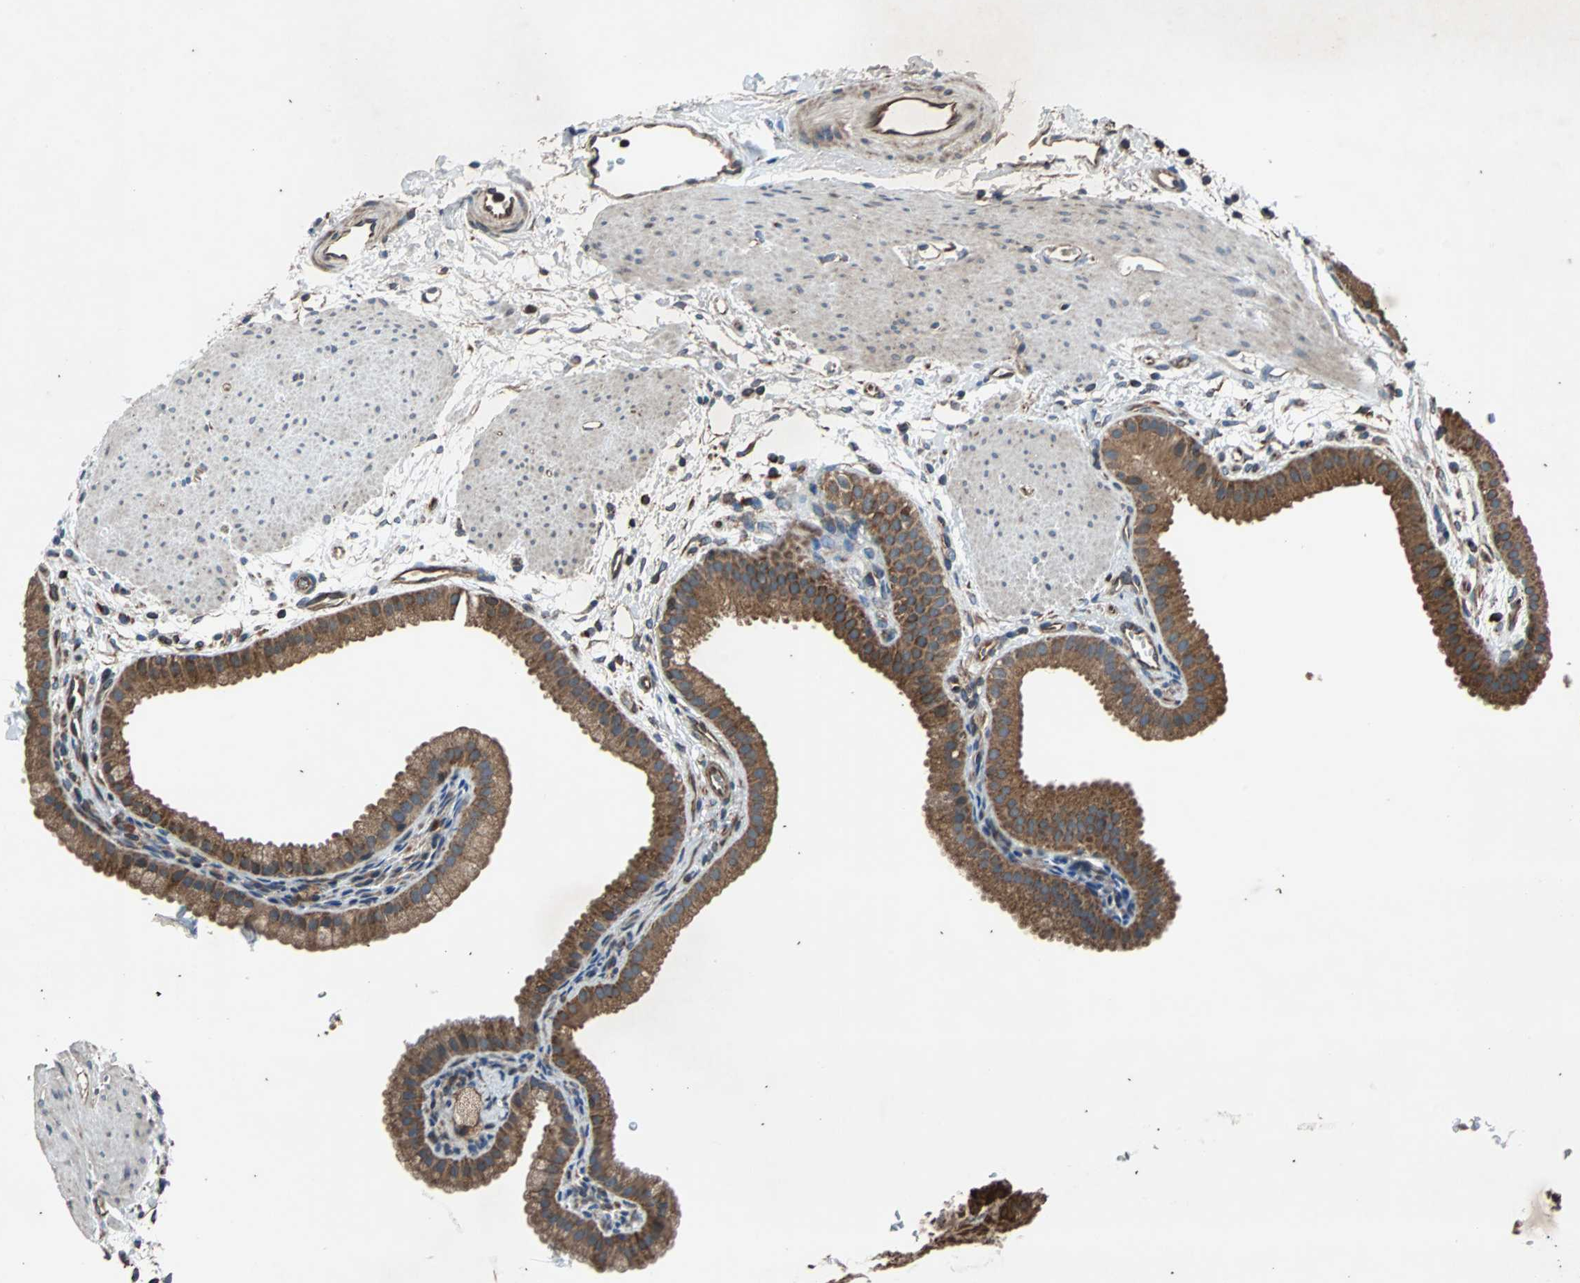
{"staining": {"intensity": "moderate", "quantity": ">75%", "location": "cytoplasmic/membranous"}, "tissue": "gallbladder", "cell_type": "Glandular cells", "image_type": "normal", "snomed": [{"axis": "morphology", "description": "Normal tissue, NOS"}, {"axis": "topography", "description": "Gallbladder"}], "caption": "The photomicrograph demonstrates immunohistochemical staining of normal gallbladder. There is moderate cytoplasmic/membranous staining is appreciated in approximately >75% of glandular cells.", "gene": "ACTR3", "patient": {"sex": "female", "age": 64}}